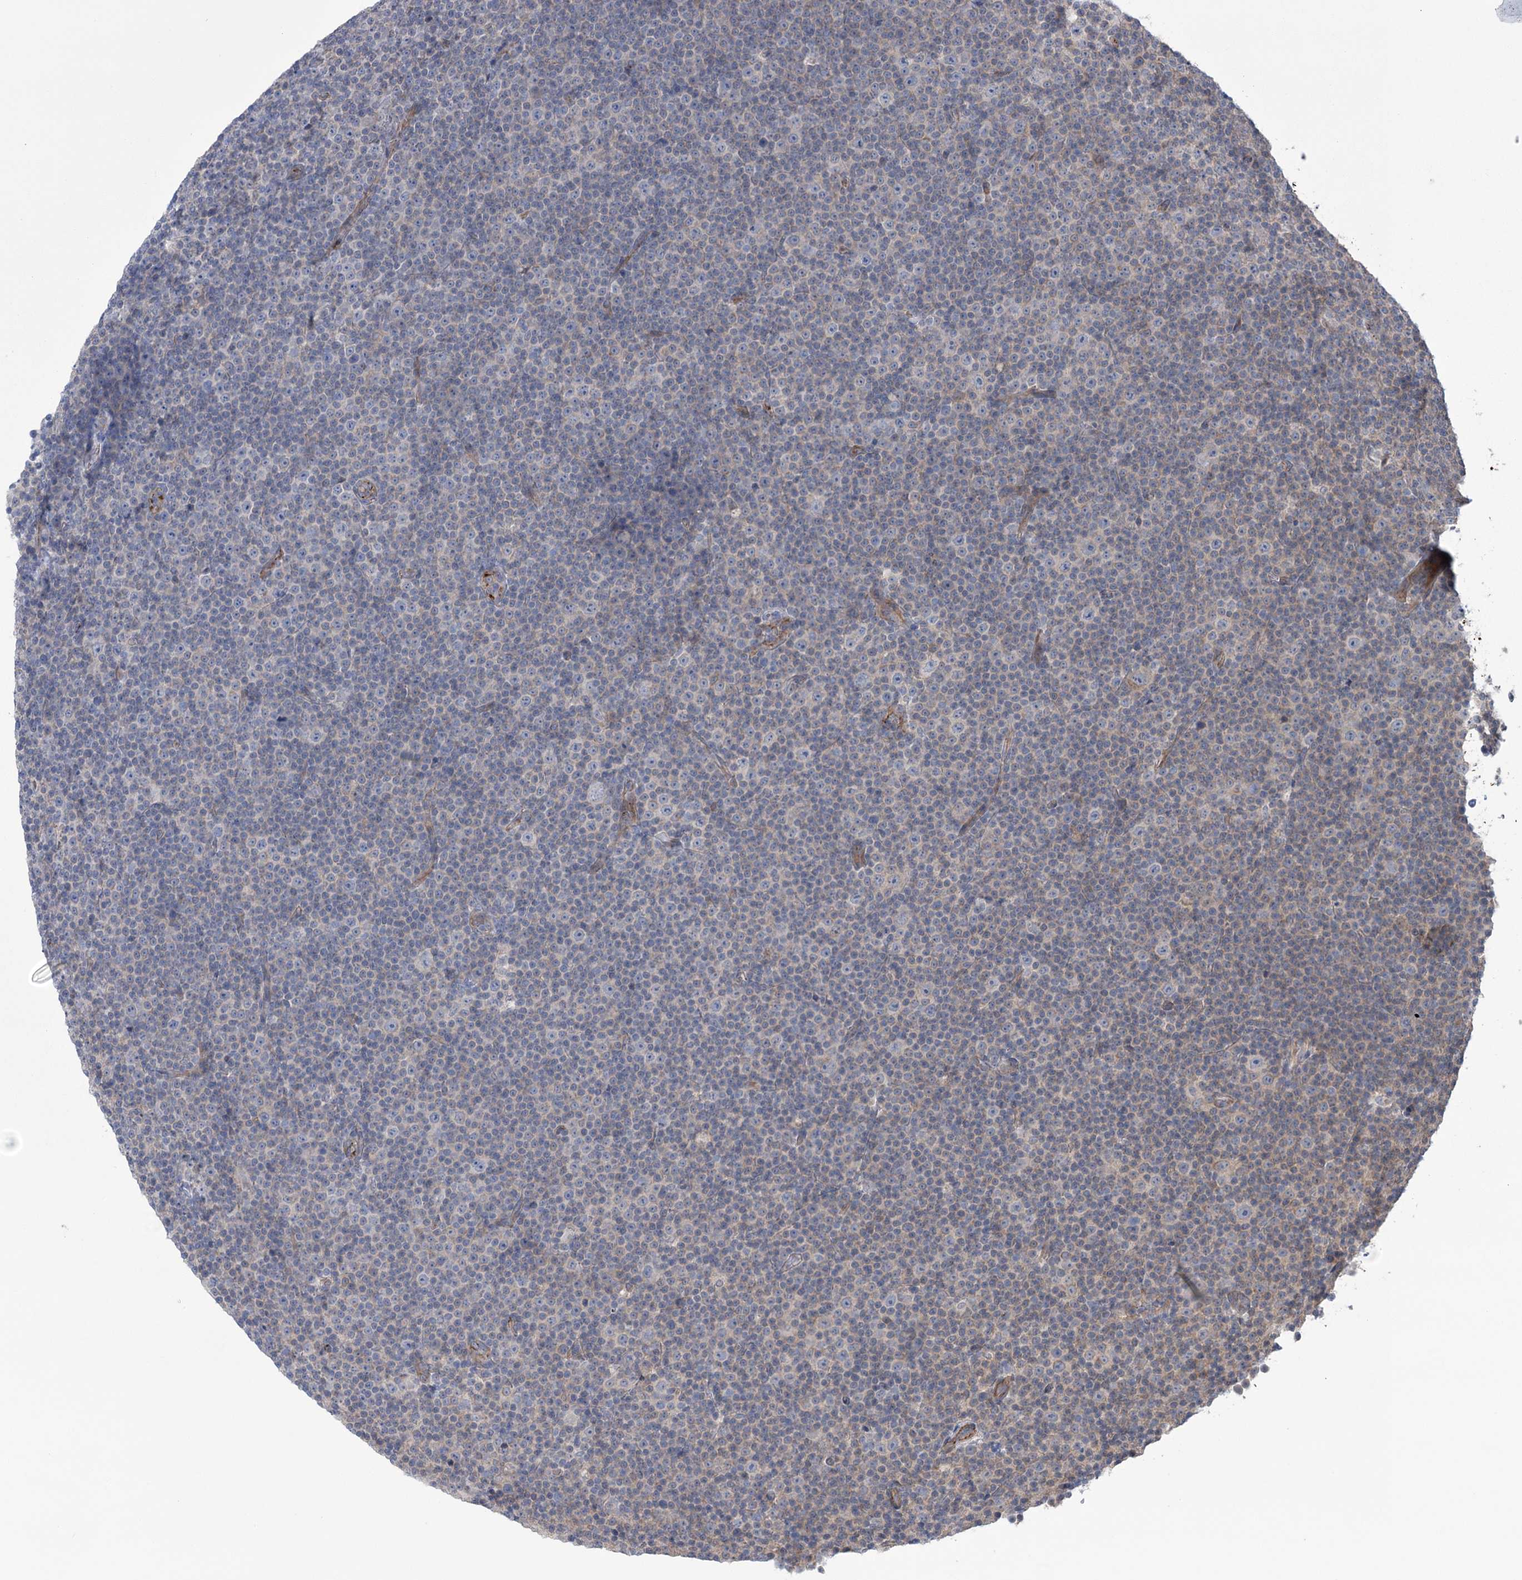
{"staining": {"intensity": "negative", "quantity": "none", "location": "none"}, "tissue": "lymphoma", "cell_type": "Tumor cells", "image_type": "cancer", "snomed": [{"axis": "morphology", "description": "Malignant lymphoma, non-Hodgkin's type, Low grade"}, {"axis": "topography", "description": "Lymph node"}], "caption": "Protein analysis of malignant lymphoma, non-Hodgkin's type (low-grade) exhibits no significant staining in tumor cells.", "gene": "TRIM71", "patient": {"sex": "female", "age": 67}}